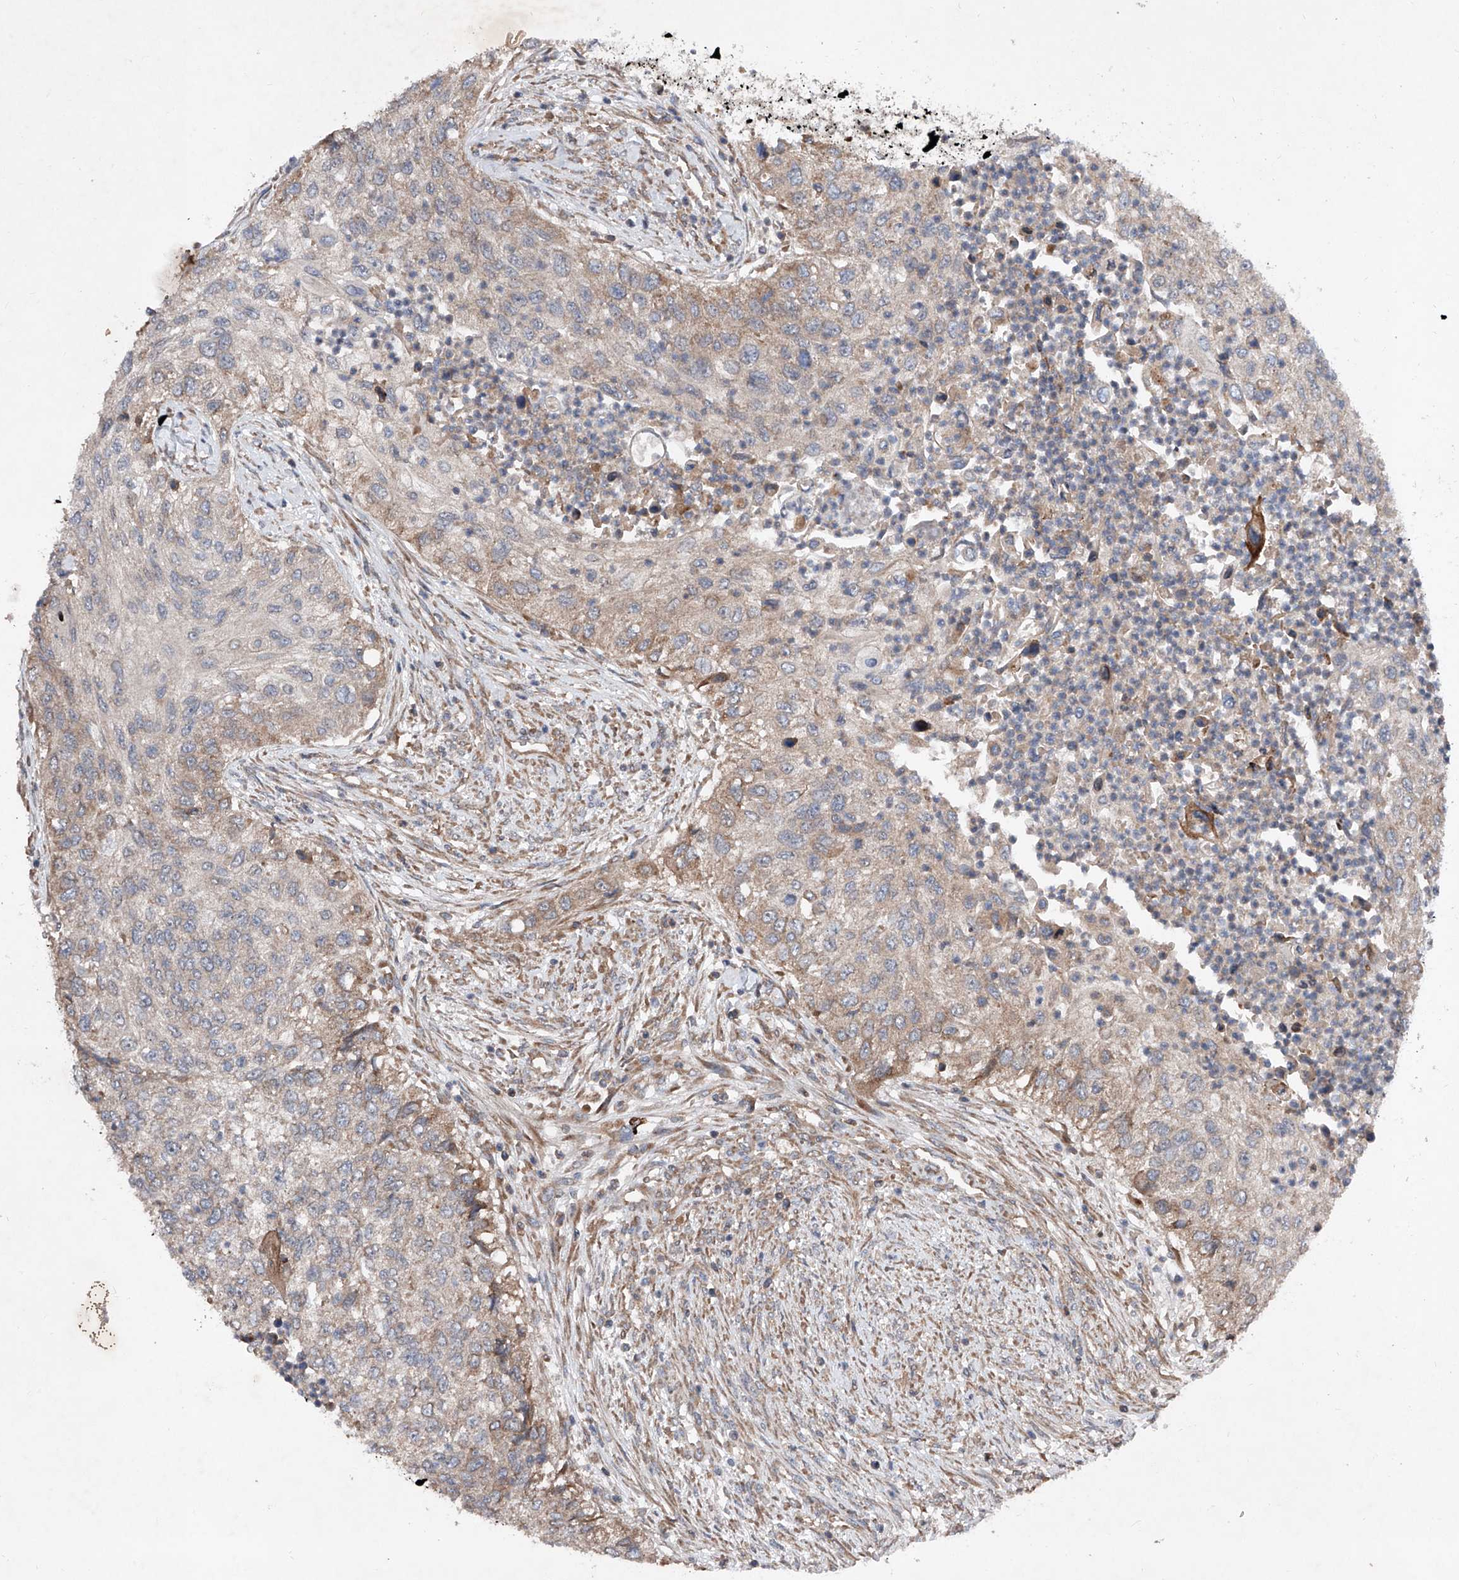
{"staining": {"intensity": "weak", "quantity": ">75%", "location": "cytoplasmic/membranous"}, "tissue": "urothelial cancer", "cell_type": "Tumor cells", "image_type": "cancer", "snomed": [{"axis": "morphology", "description": "Urothelial carcinoma, High grade"}, {"axis": "topography", "description": "Urinary bladder"}], "caption": "Protein analysis of urothelial carcinoma (high-grade) tissue demonstrates weak cytoplasmic/membranous positivity in about >75% of tumor cells. Immunohistochemistry stains the protein in brown and the nuclei are stained blue.", "gene": "DAD1", "patient": {"sex": "female", "age": 60}}